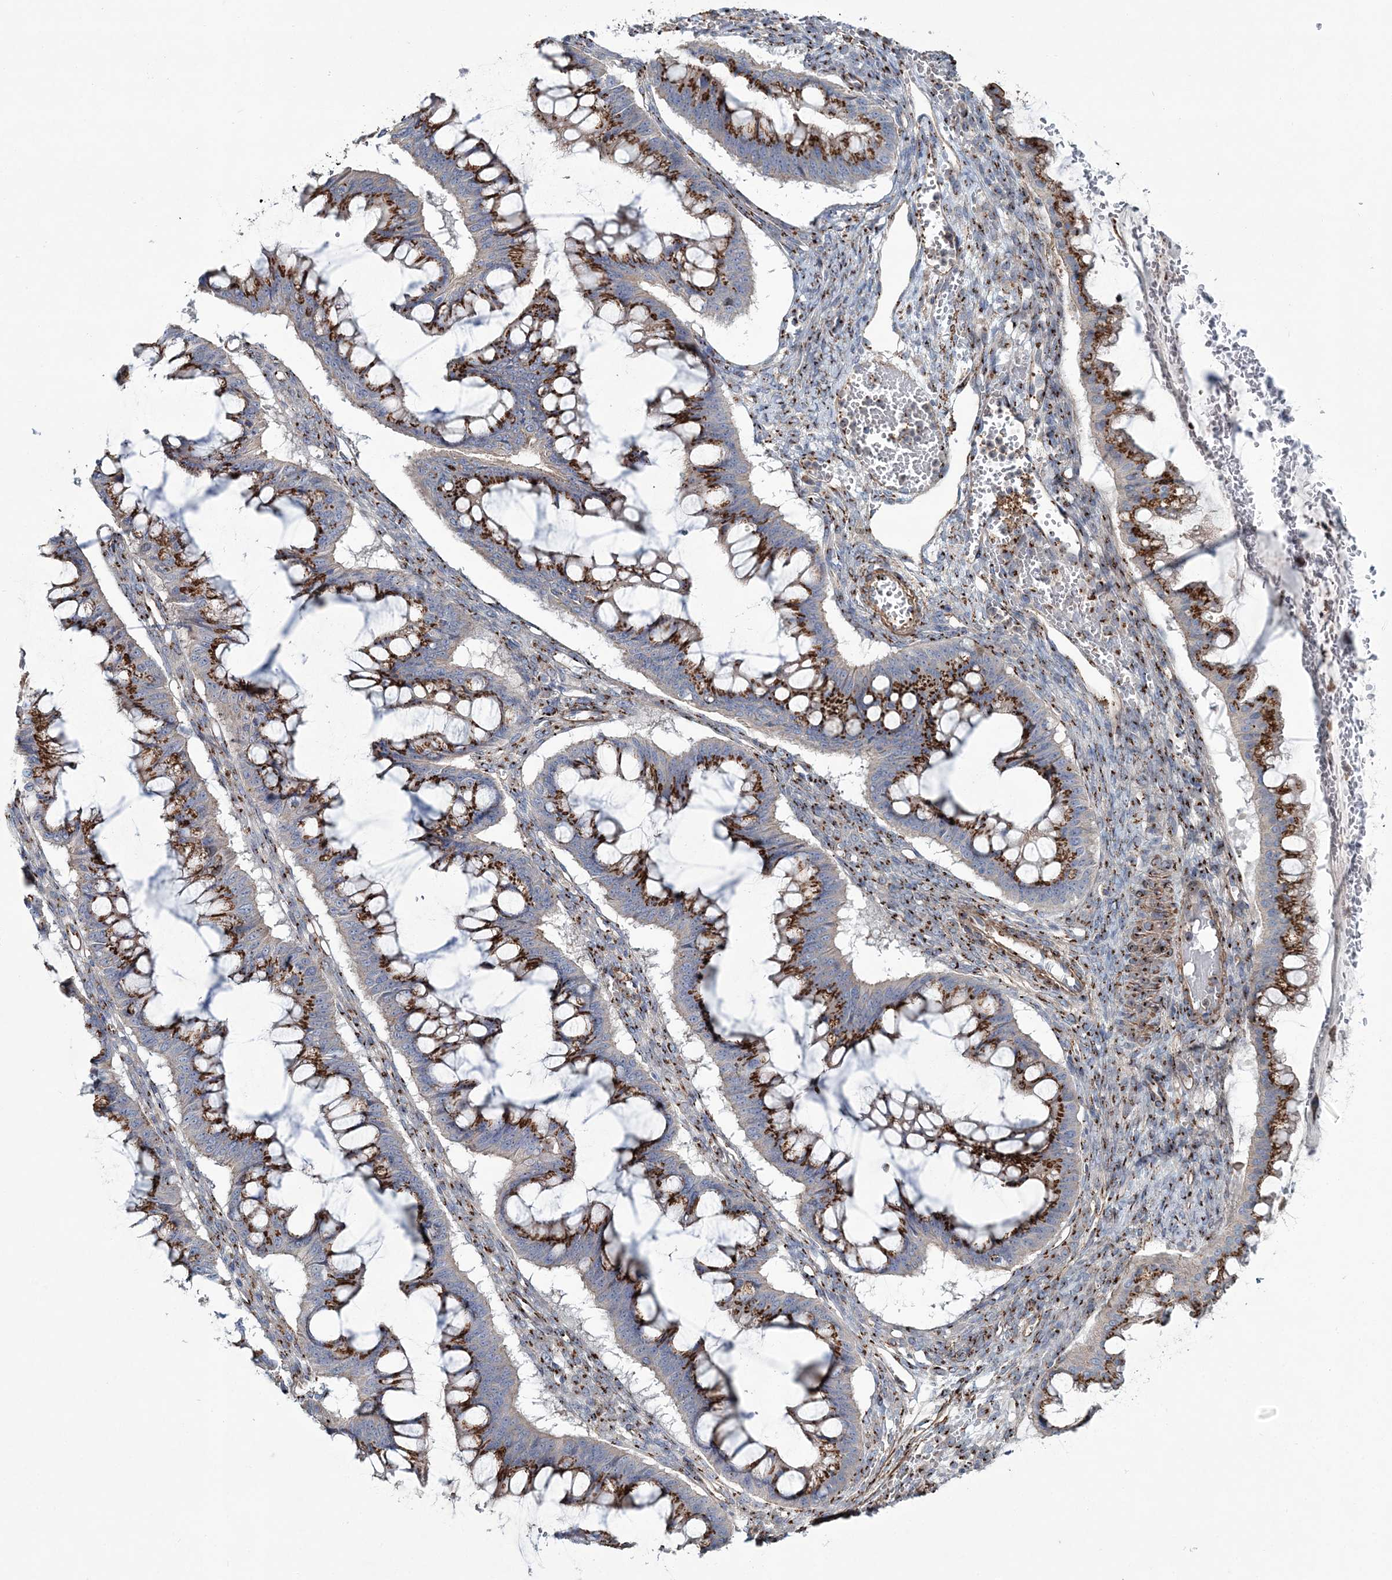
{"staining": {"intensity": "strong", "quantity": ">75%", "location": "cytoplasmic/membranous"}, "tissue": "ovarian cancer", "cell_type": "Tumor cells", "image_type": "cancer", "snomed": [{"axis": "morphology", "description": "Cystadenocarcinoma, mucinous, NOS"}, {"axis": "topography", "description": "Ovary"}], "caption": "Protein staining displays strong cytoplasmic/membranous expression in approximately >75% of tumor cells in mucinous cystadenocarcinoma (ovarian).", "gene": "MAN1A2", "patient": {"sex": "female", "age": 73}}